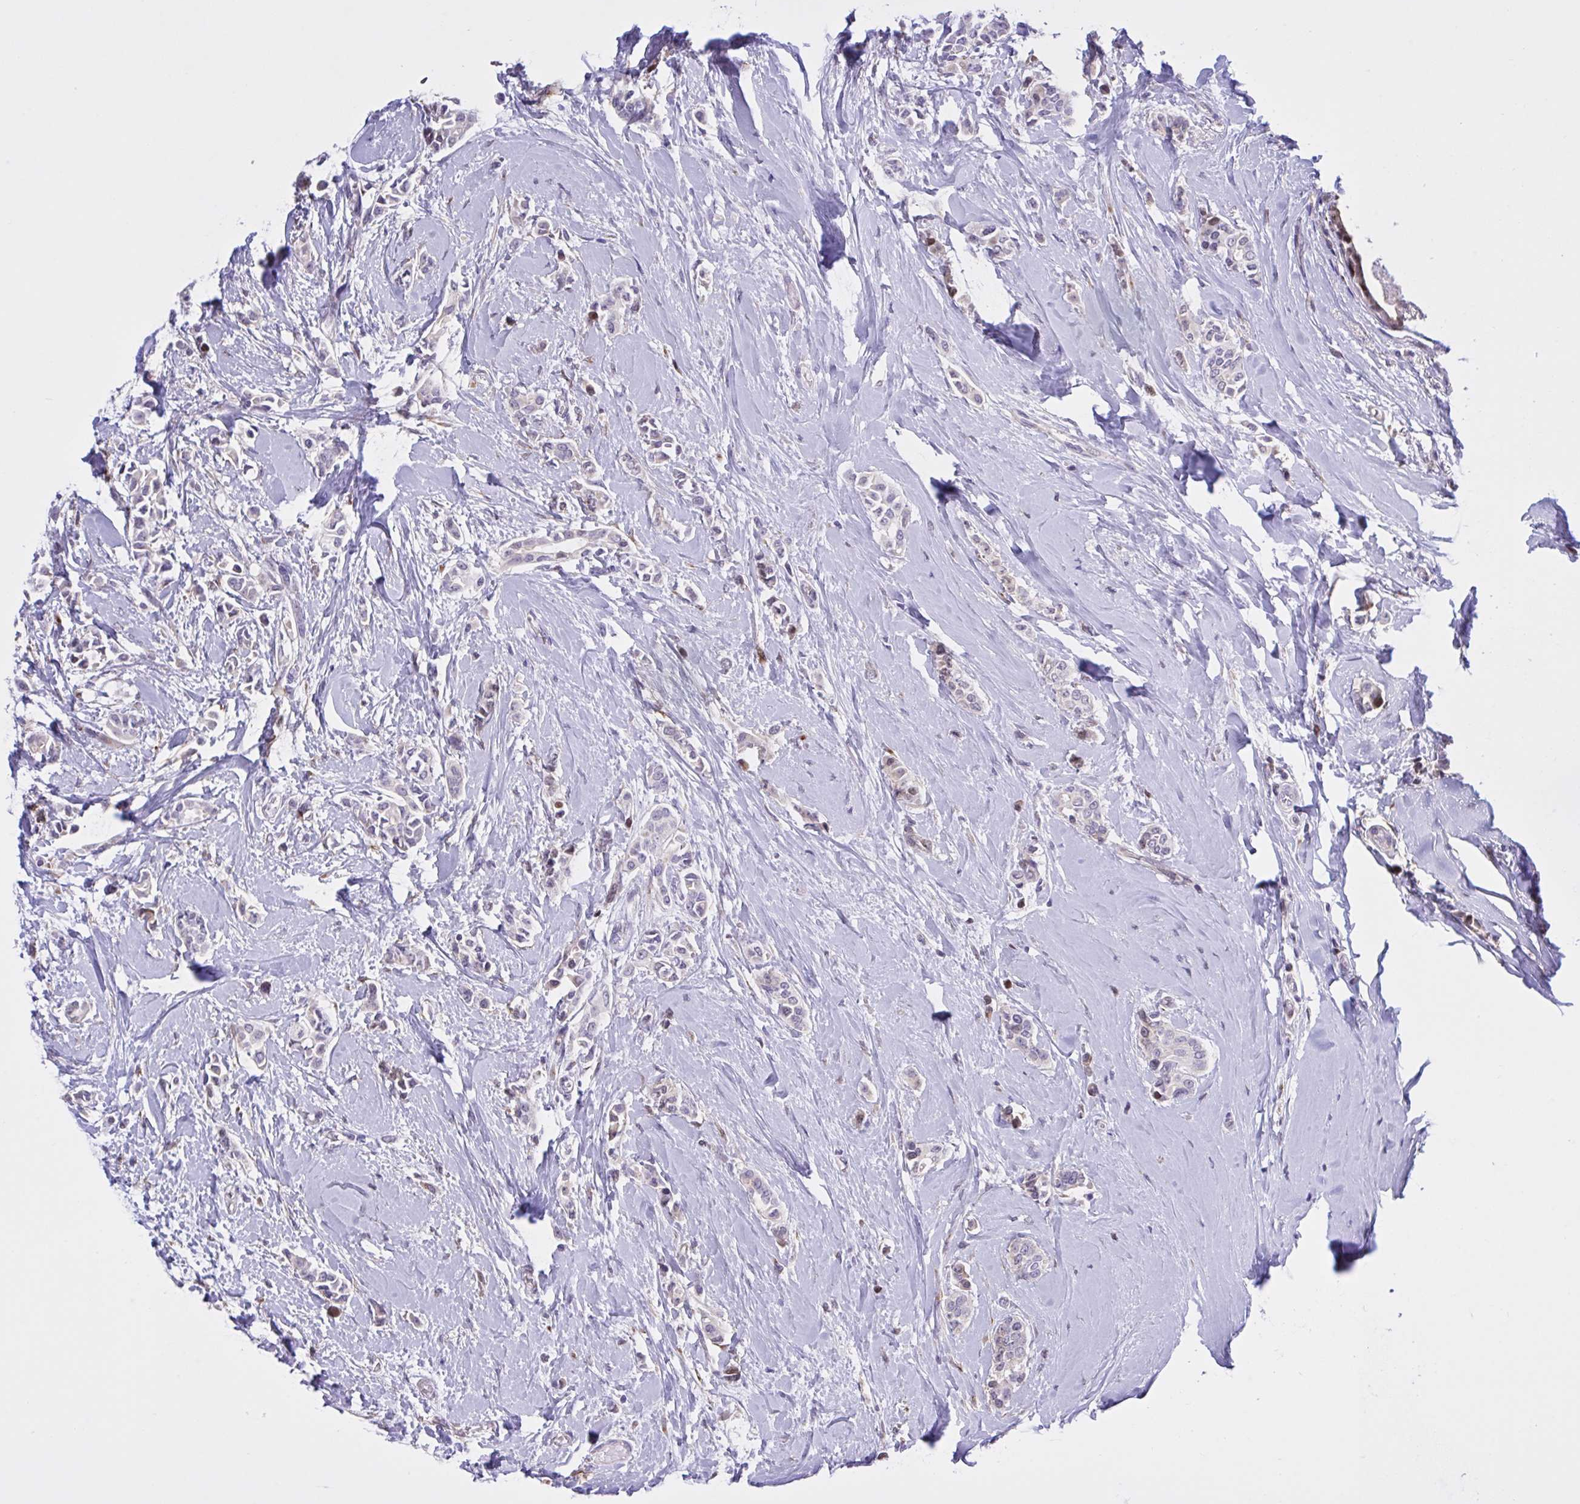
{"staining": {"intensity": "weak", "quantity": "<25%", "location": "cytoplasmic/membranous"}, "tissue": "breast cancer", "cell_type": "Tumor cells", "image_type": "cancer", "snomed": [{"axis": "morphology", "description": "Duct carcinoma"}, {"axis": "topography", "description": "Breast"}], "caption": "This is a micrograph of immunohistochemistry (IHC) staining of breast invasive ductal carcinoma, which shows no expression in tumor cells. (DAB (3,3'-diaminobenzidine) immunohistochemistry with hematoxylin counter stain).", "gene": "MRGPRX2", "patient": {"sex": "female", "age": 64}}